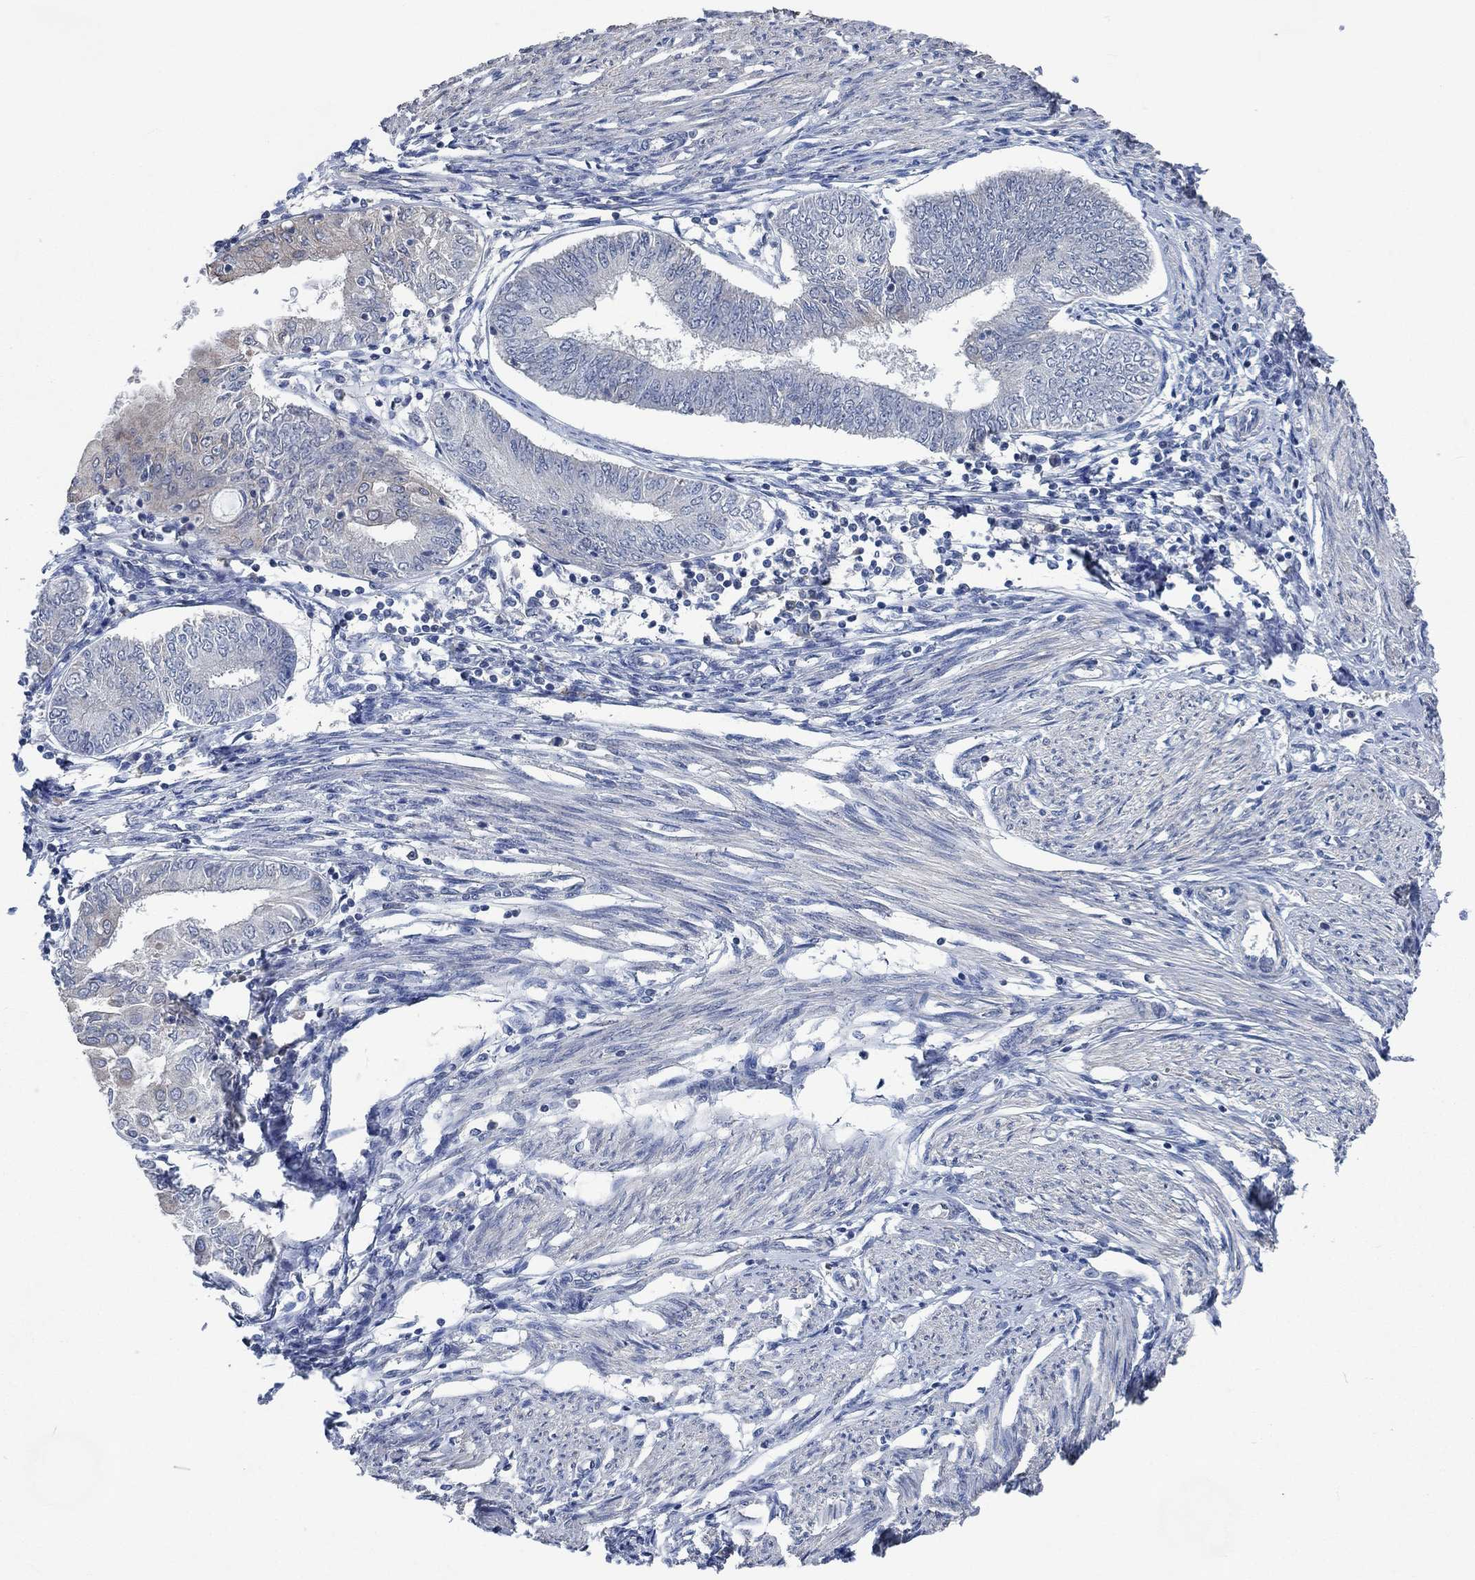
{"staining": {"intensity": "negative", "quantity": "none", "location": "none"}, "tissue": "endometrial cancer", "cell_type": "Tumor cells", "image_type": "cancer", "snomed": [{"axis": "morphology", "description": "Adenocarcinoma, NOS"}, {"axis": "topography", "description": "Endometrium"}], "caption": "Tumor cells are negative for protein expression in human endometrial adenocarcinoma.", "gene": "OBSCN", "patient": {"sex": "female", "age": 68}}